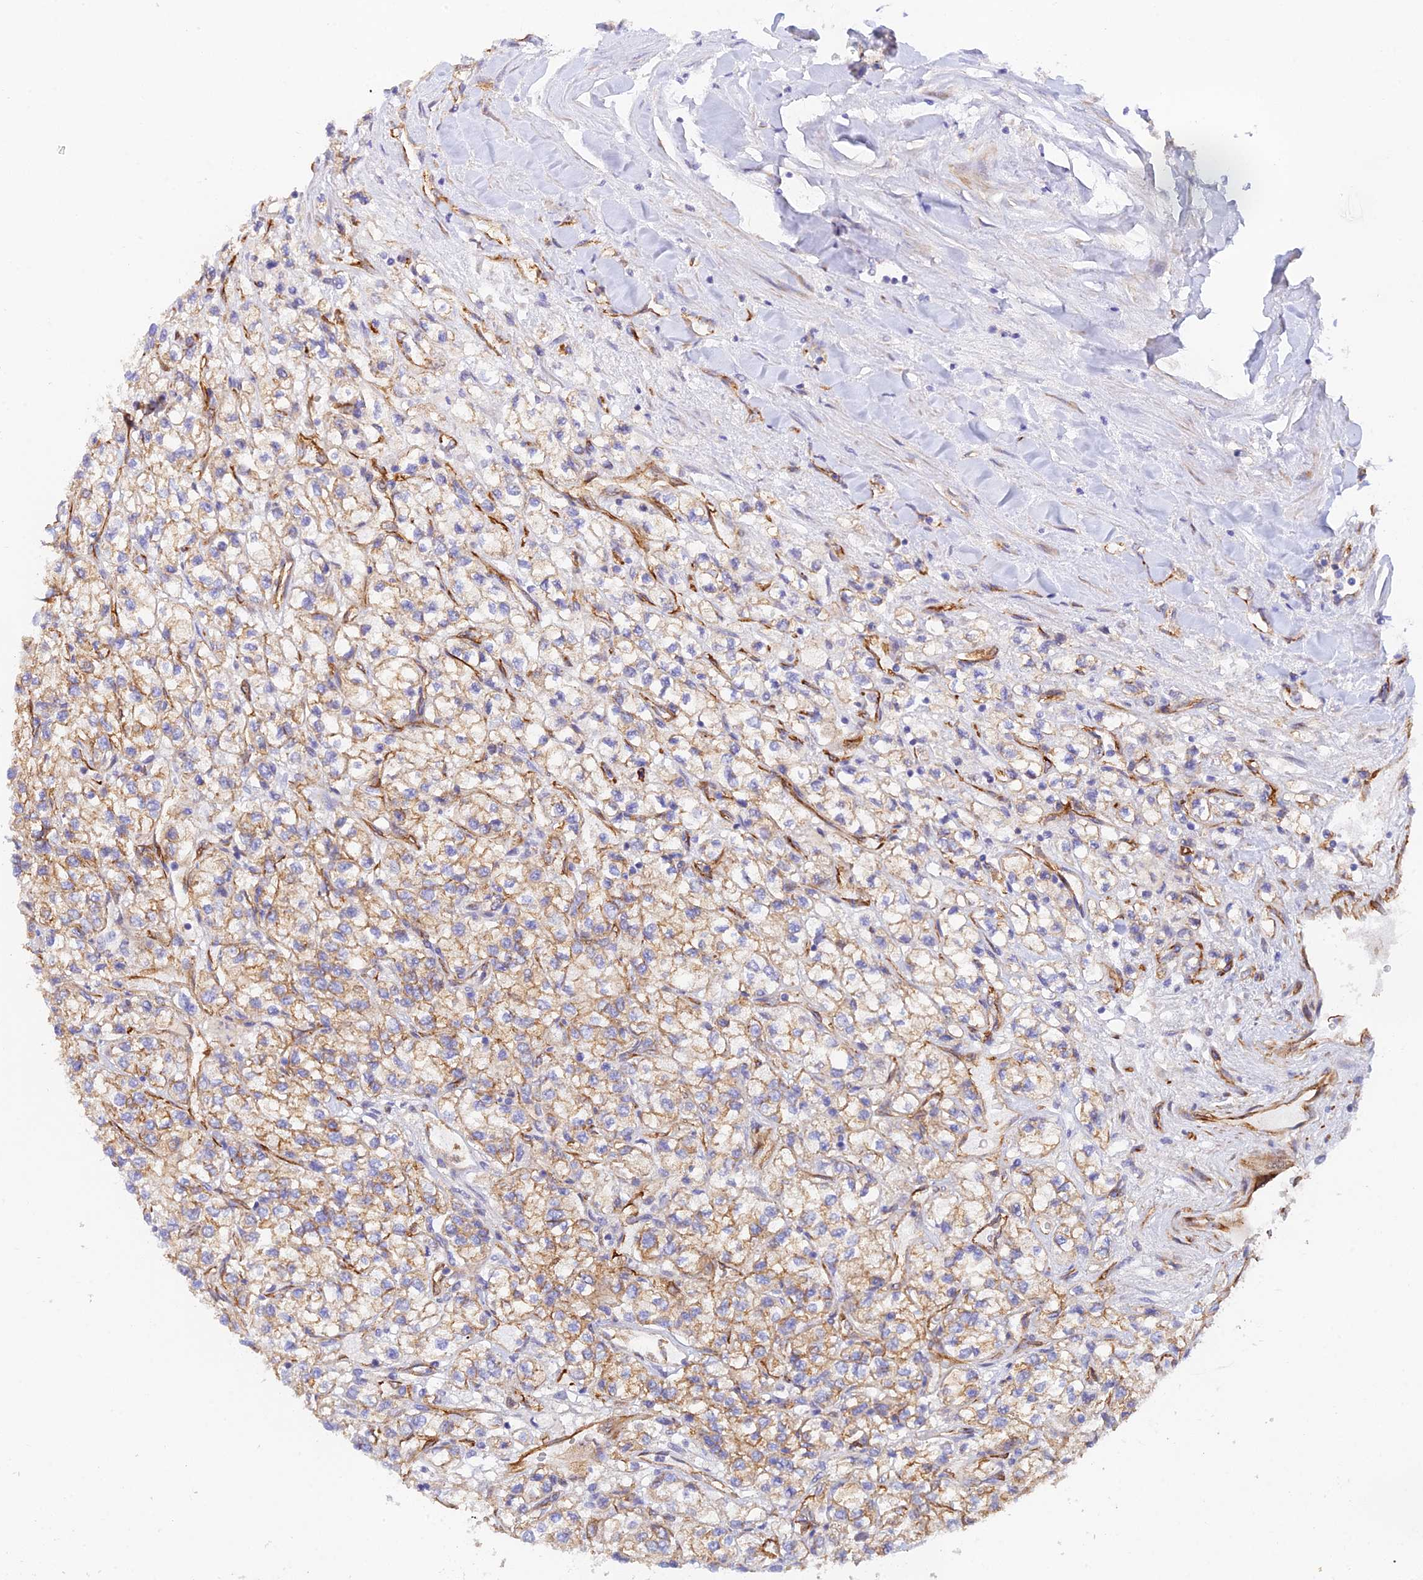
{"staining": {"intensity": "weak", "quantity": ">75%", "location": "cytoplasmic/membranous"}, "tissue": "renal cancer", "cell_type": "Tumor cells", "image_type": "cancer", "snomed": [{"axis": "morphology", "description": "Adenocarcinoma, NOS"}, {"axis": "topography", "description": "Kidney"}], "caption": "A low amount of weak cytoplasmic/membranous expression is present in approximately >75% of tumor cells in adenocarcinoma (renal) tissue. Using DAB (brown) and hematoxylin (blue) stains, captured at high magnification using brightfield microscopy.", "gene": "MYO9A", "patient": {"sex": "male", "age": 80}}